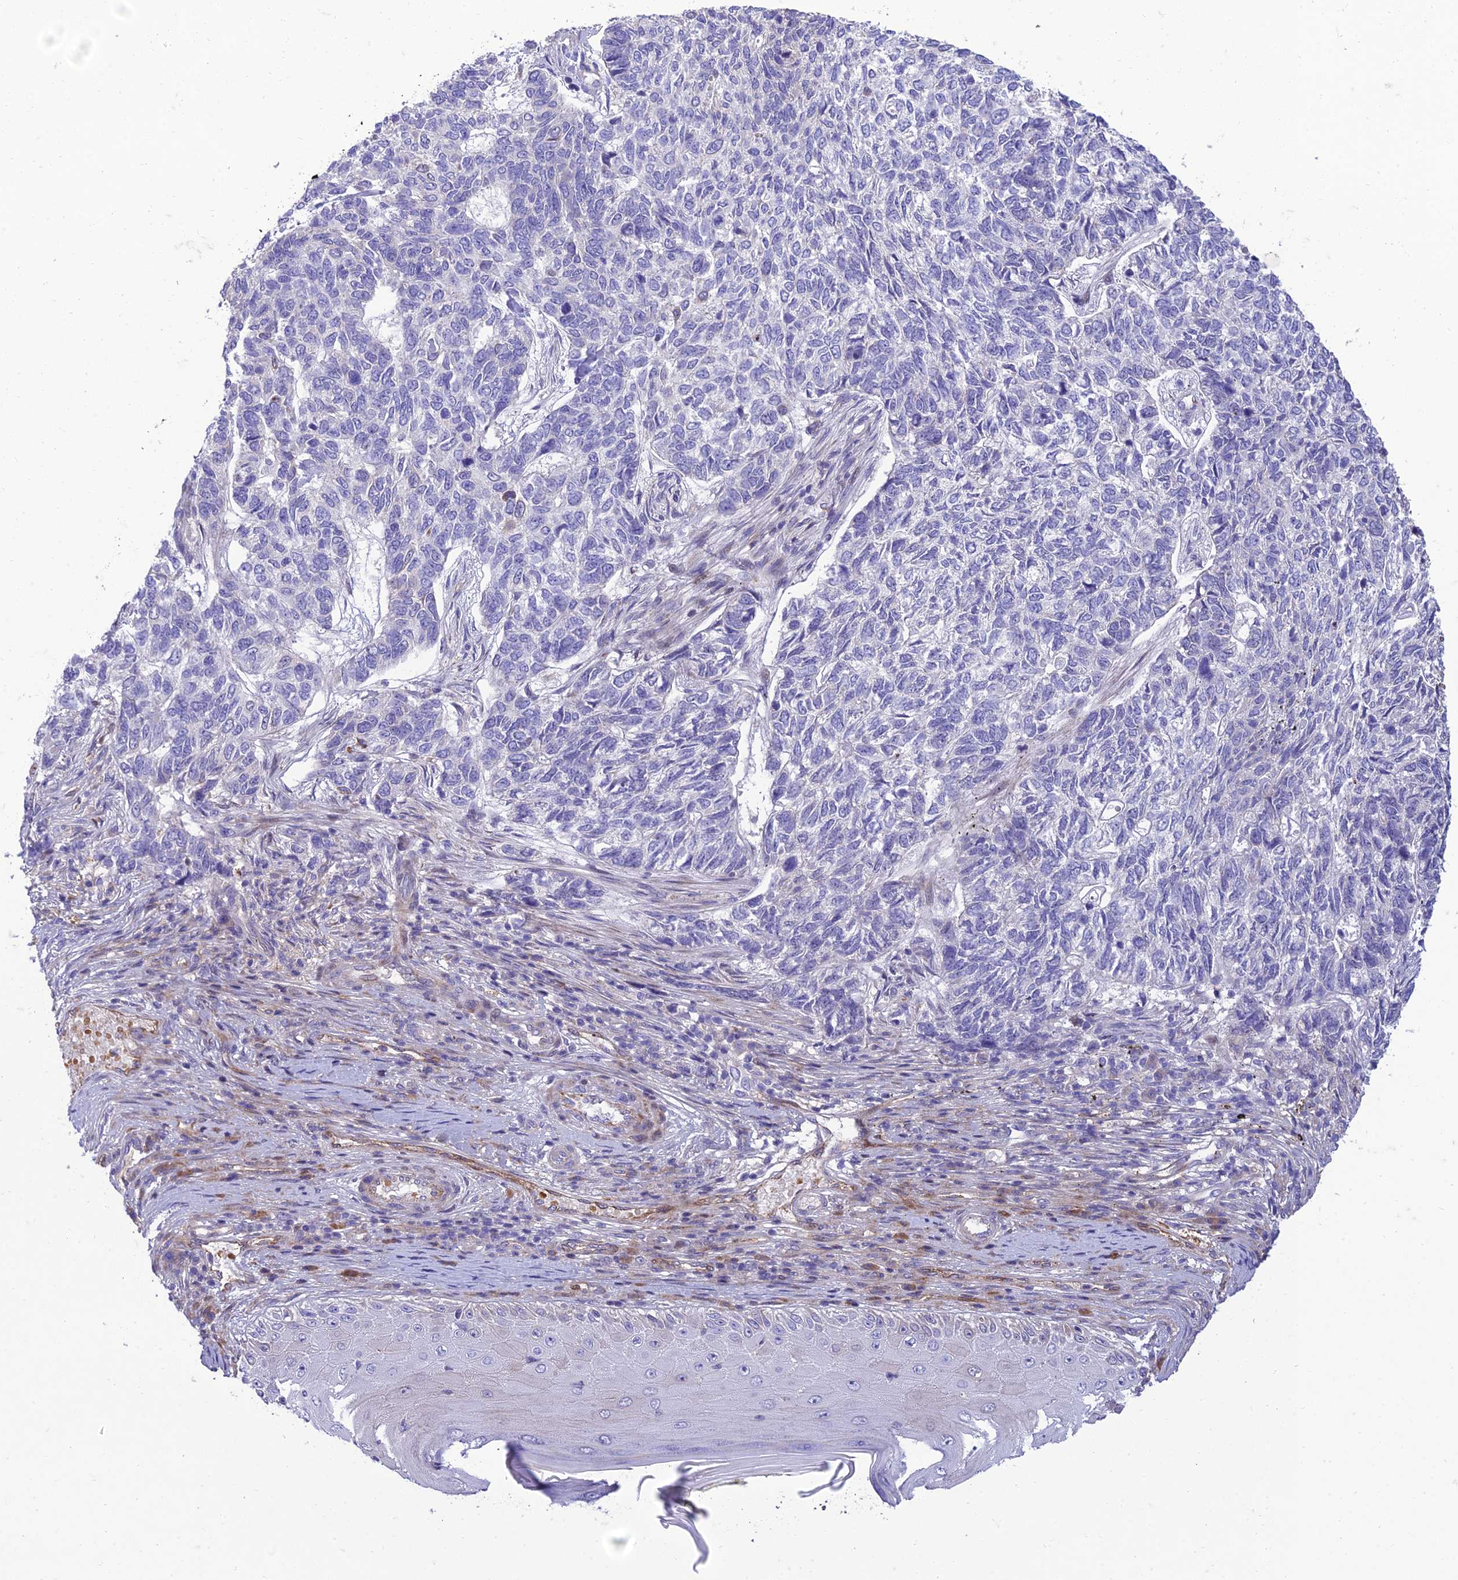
{"staining": {"intensity": "negative", "quantity": "none", "location": "none"}, "tissue": "skin cancer", "cell_type": "Tumor cells", "image_type": "cancer", "snomed": [{"axis": "morphology", "description": "Basal cell carcinoma"}, {"axis": "topography", "description": "Skin"}], "caption": "Immunohistochemistry (IHC) photomicrograph of neoplastic tissue: basal cell carcinoma (skin) stained with DAB demonstrates no significant protein positivity in tumor cells. (DAB immunohistochemistry (IHC) with hematoxylin counter stain).", "gene": "SEL1L3", "patient": {"sex": "female", "age": 65}}